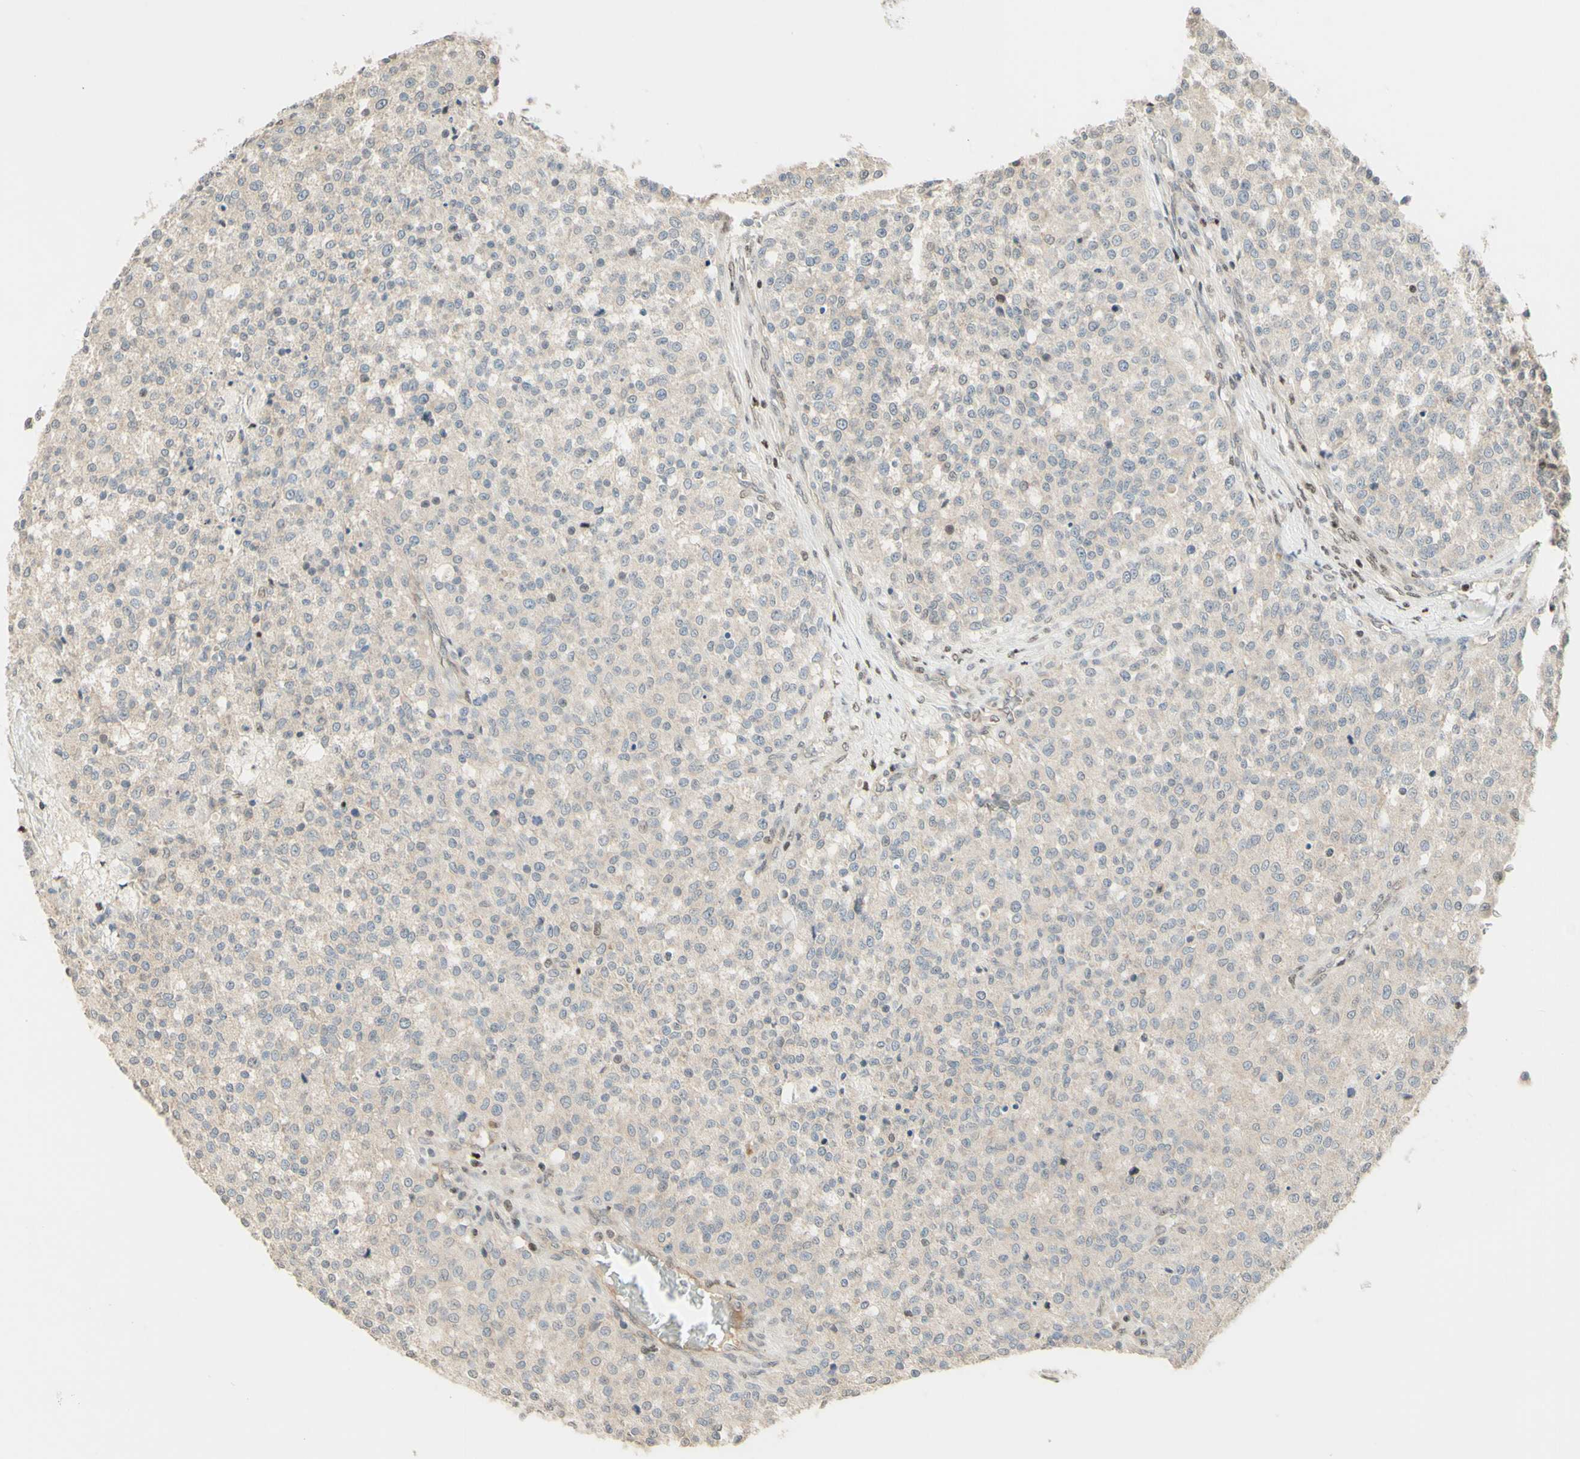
{"staining": {"intensity": "weak", "quantity": ">75%", "location": "cytoplasmic/membranous"}, "tissue": "testis cancer", "cell_type": "Tumor cells", "image_type": "cancer", "snomed": [{"axis": "morphology", "description": "Seminoma, NOS"}, {"axis": "topography", "description": "Testis"}], "caption": "Weak cytoplasmic/membranous protein positivity is appreciated in about >75% of tumor cells in testis cancer (seminoma). The staining is performed using DAB (3,3'-diaminobenzidine) brown chromogen to label protein expression. The nuclei are counter-stained blue using hematoxylin.", "gene": "CDKL5", "patient": {"sex": "male", "age": 59}}